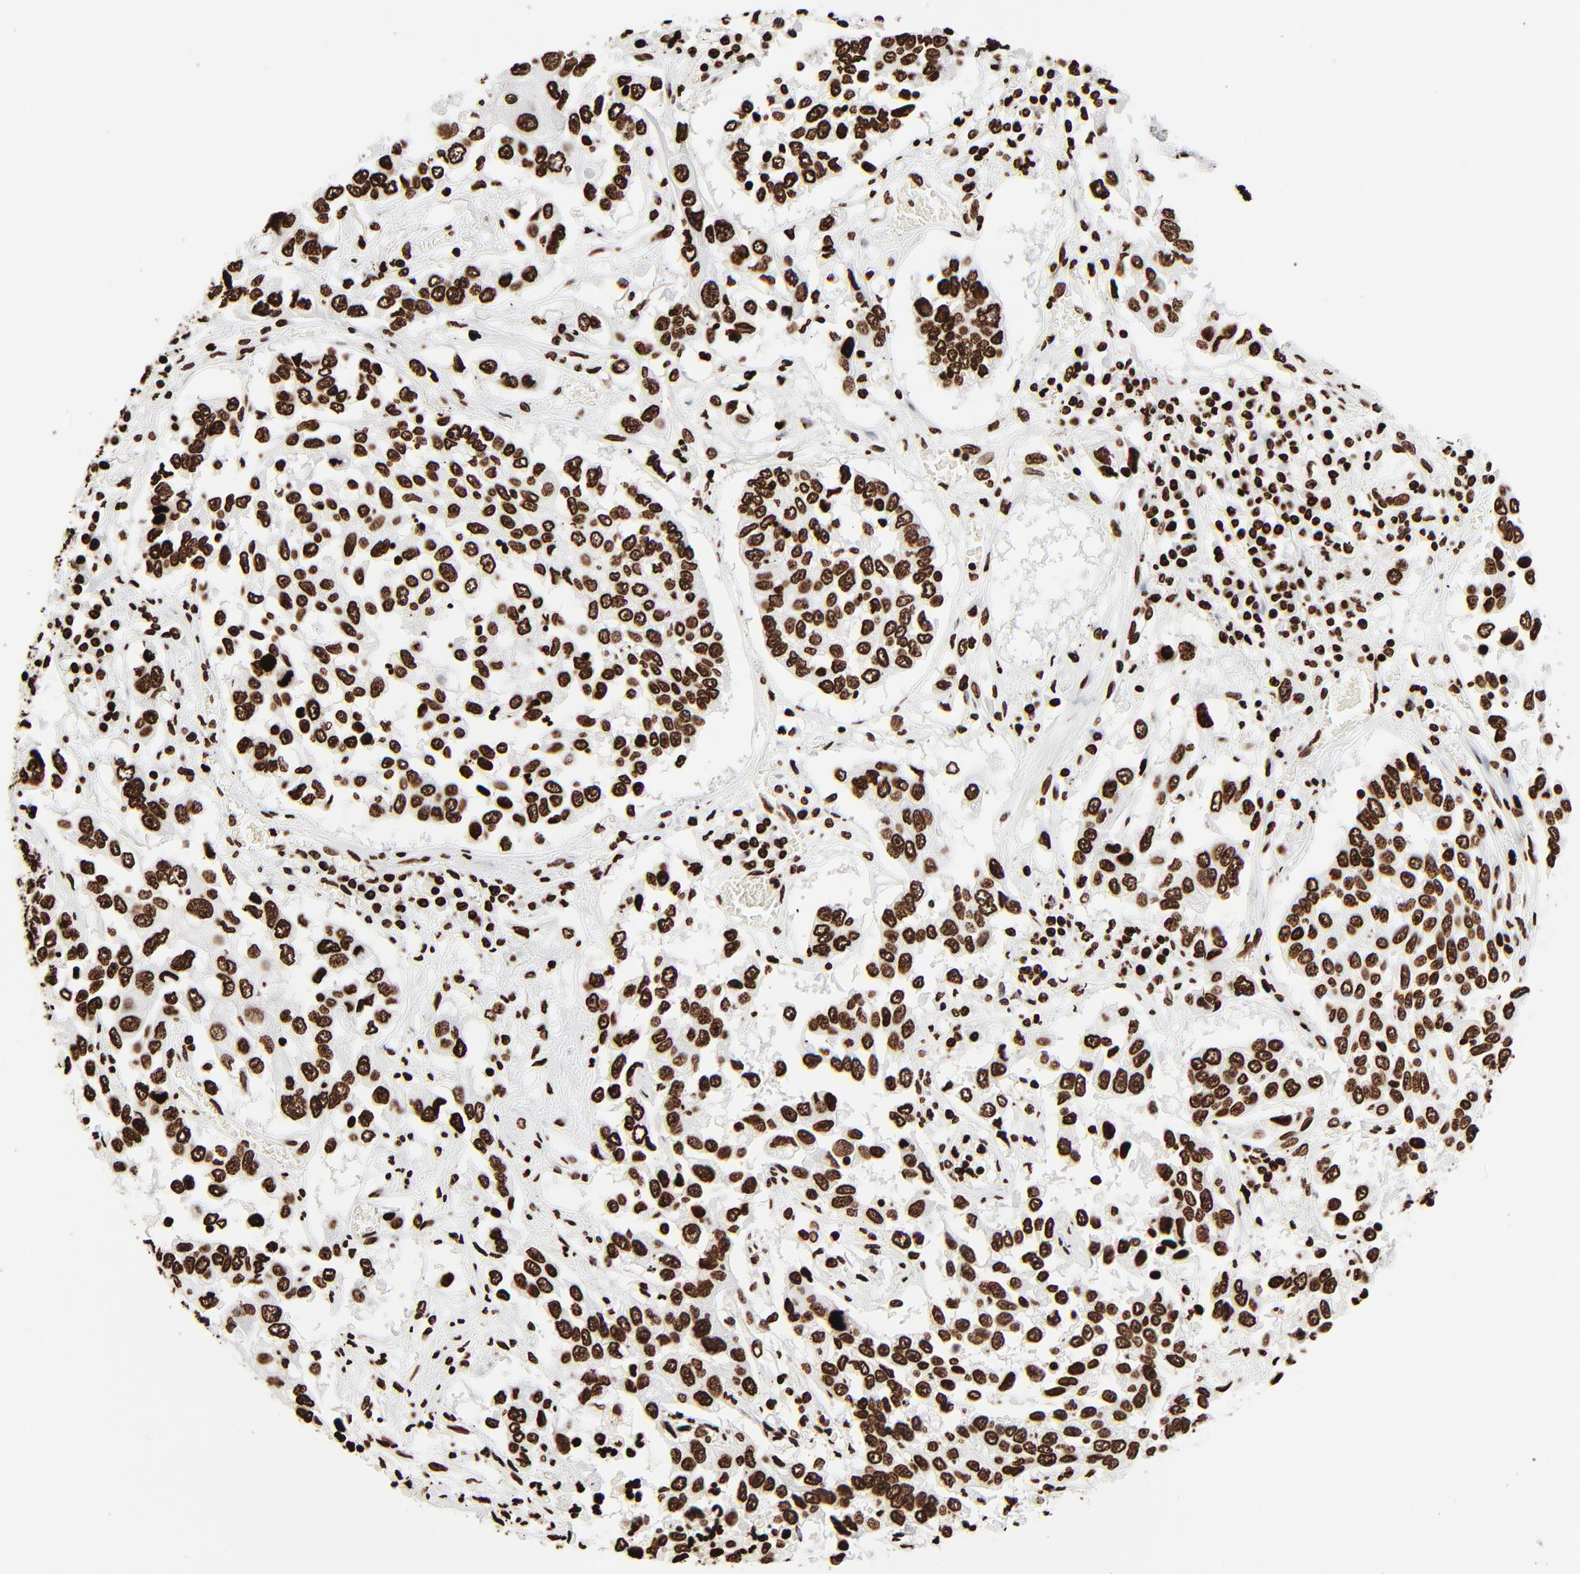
{"staining": {"intensity": "strong", "quantity": ">75%", "location": "nuclear"}, "tissue": "lung cancer", "cell_type": "Tumor cells", "image_type": "cancer", "snomed": [{"axis": "morphology", "description": "Squamous cell carcinoma, NOS"}, {"axis": "topography", "description": "Lung"}], "caption": "Squamous cell carcinoma (lung) stained with immunohistochemistry (IHC) shows strong nuclear positivity in about >75% of tumor cells.", "gene": "H3-4", "patient": {"sex": "male", "age": 71}}